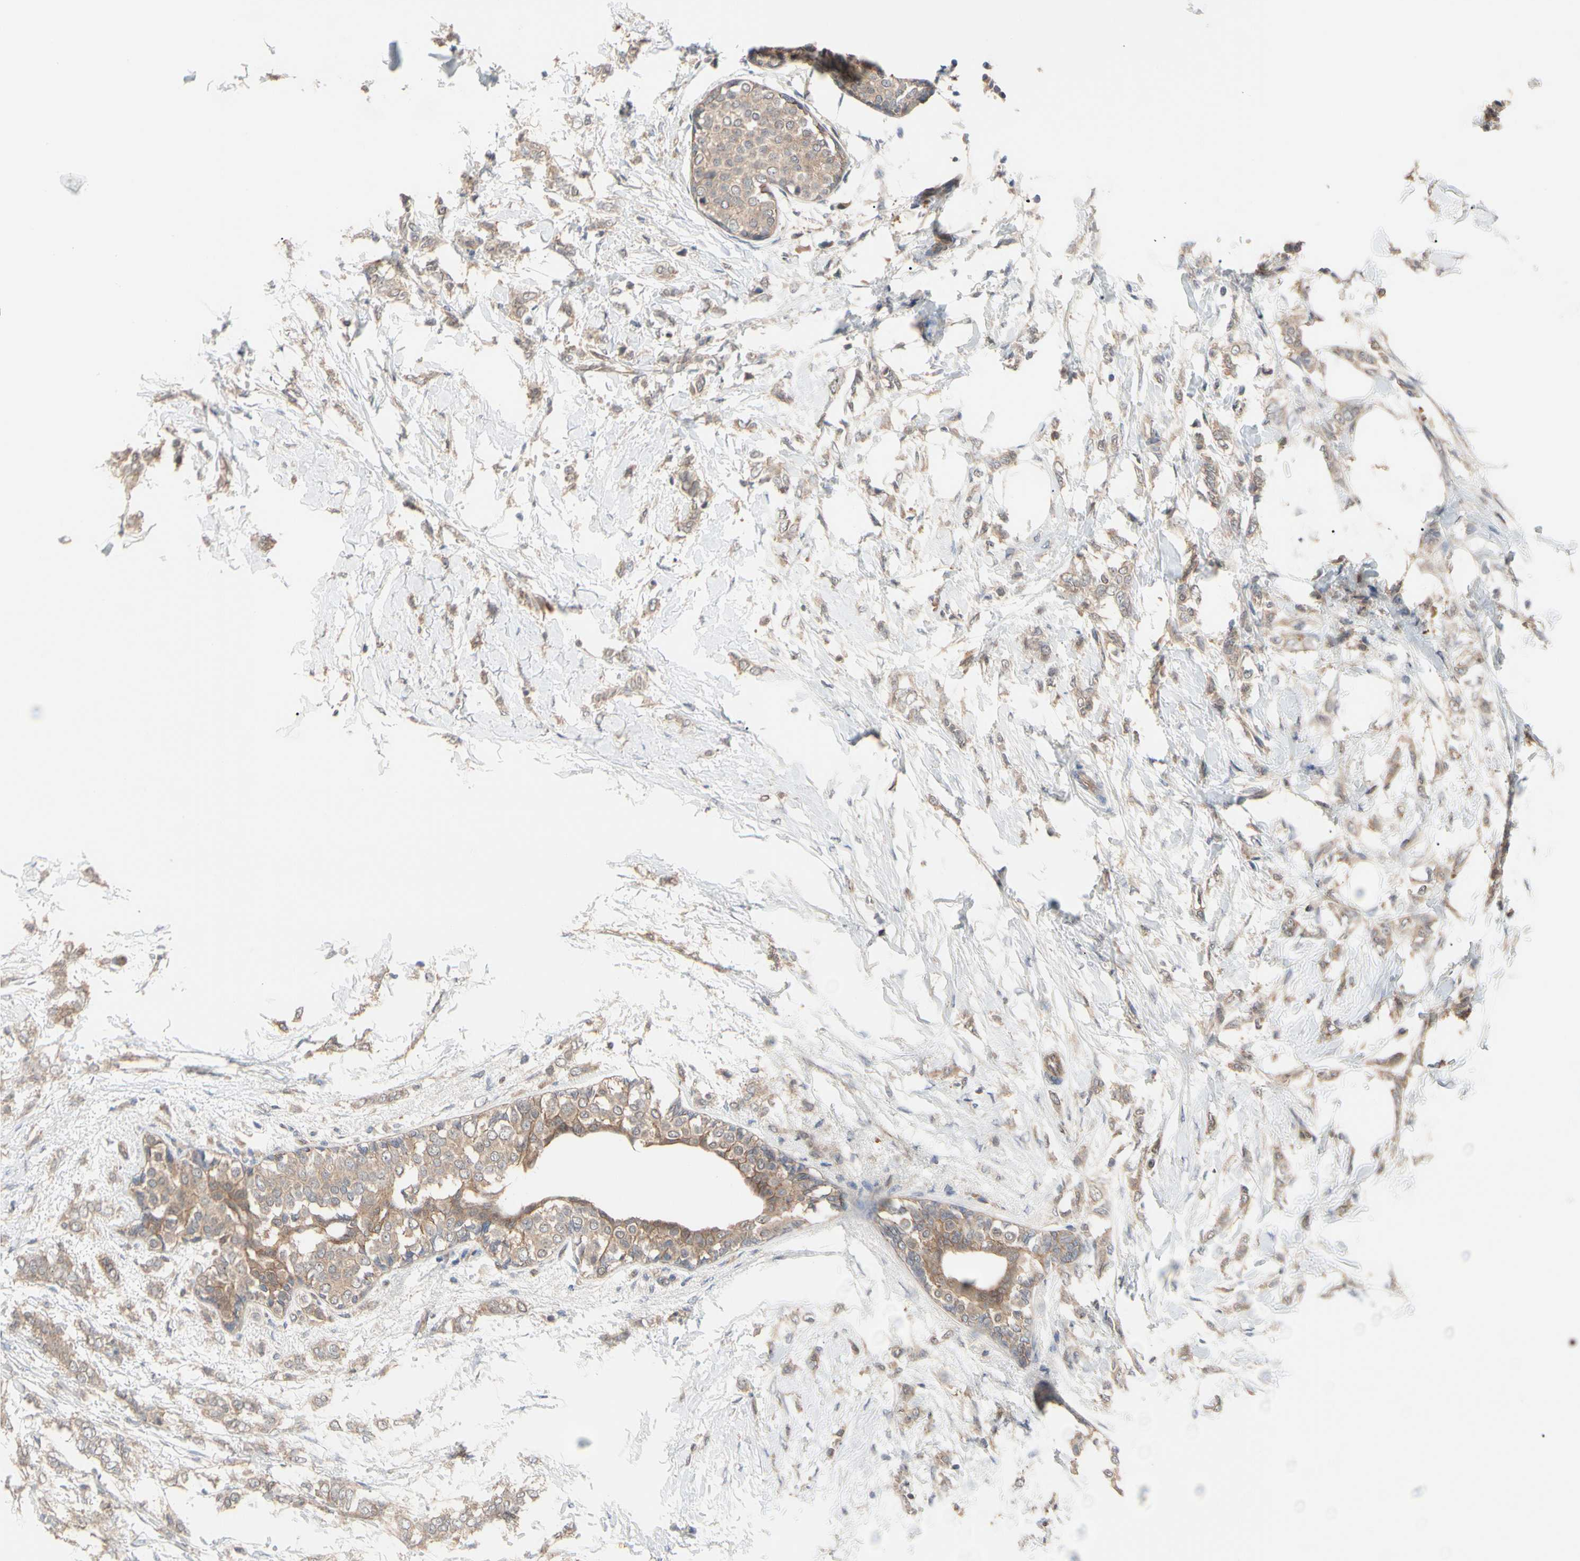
{"staining": {"intensity": "moderate", "quantity": ">75%", "location": "cytoplasmic/membranous"}, "tissue": "breast cancer", "cell_type": "Tumor cells", "image_type": "cancer", "snomed": [{"axis": "morphology", "description": "Lobular carcinoma, in situ"}, {"axis": "morphology", "description": "Lobular carcinoma"}, {"axis": "topography", "description": "Breast"}], "caption": "A brown stain shows moderate cytoplasmic/membranous positivity of a protein in human breast cancer (lobular carcinoma) tumor cells.", "gene": "DPP8", "patient": {"sex": "female", "age": 41}}